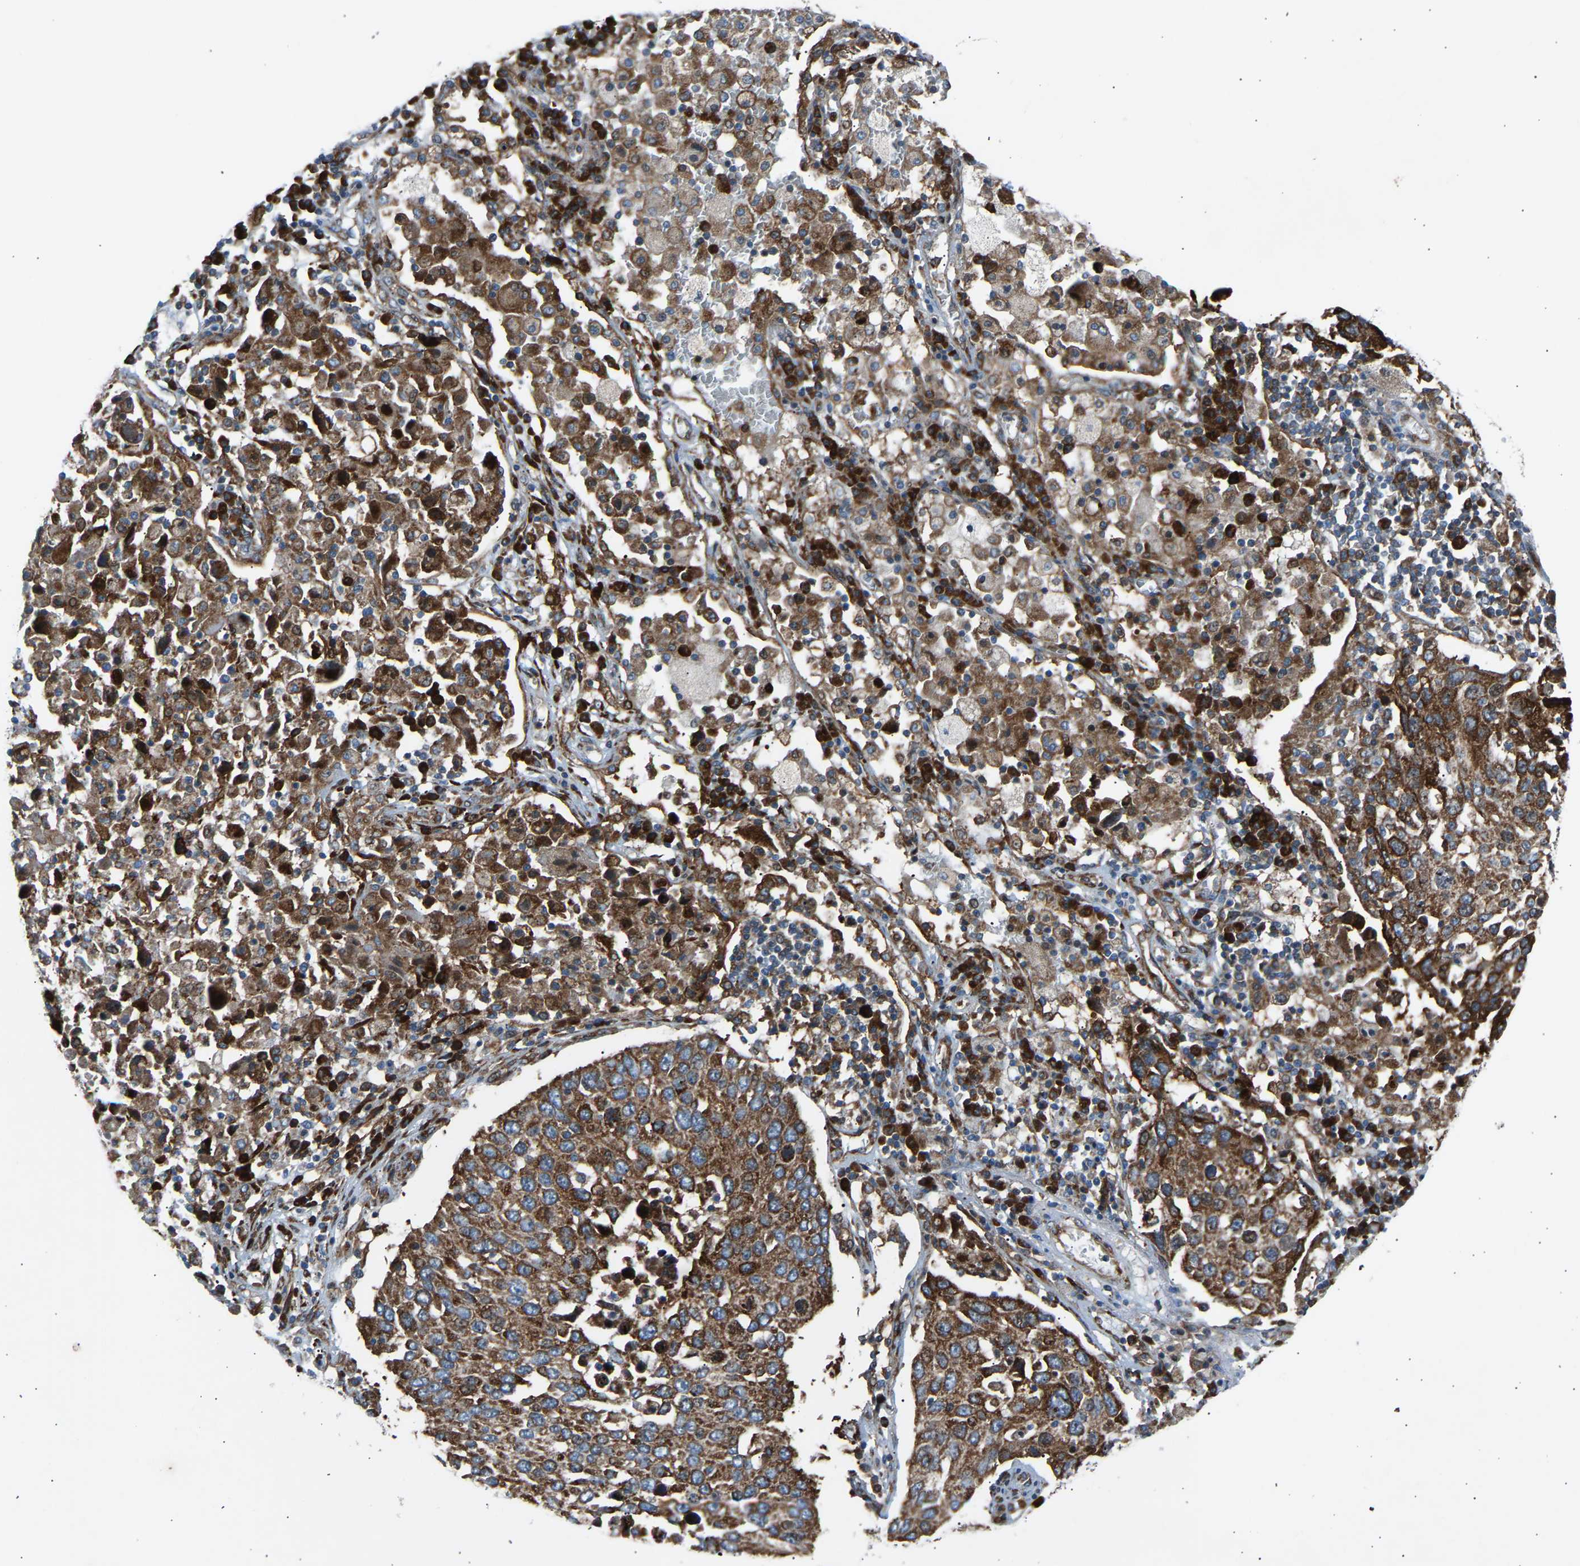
{"staining": {"intensity": "strong", "quantity": ">75%", "location": "cytoplasmic/membranous"}, "tissue": "lung cancer", "cell_type": "Tumor cells", "image_type": "cancer", "snomed": [{"axis": "morphology", "description": "Squamous cell carcinoma, NOS"}, {"axis": "topography", "description": "Lung"}], "caption": "This image displays immunohistochemistry staining of human lung squamous cell carcinoma, with high strong cytoplasmic/membranous staining in approximately >75% of tumor cells.", "gene": "VPS41", "patient": {"sex": "male", "age": 65}}